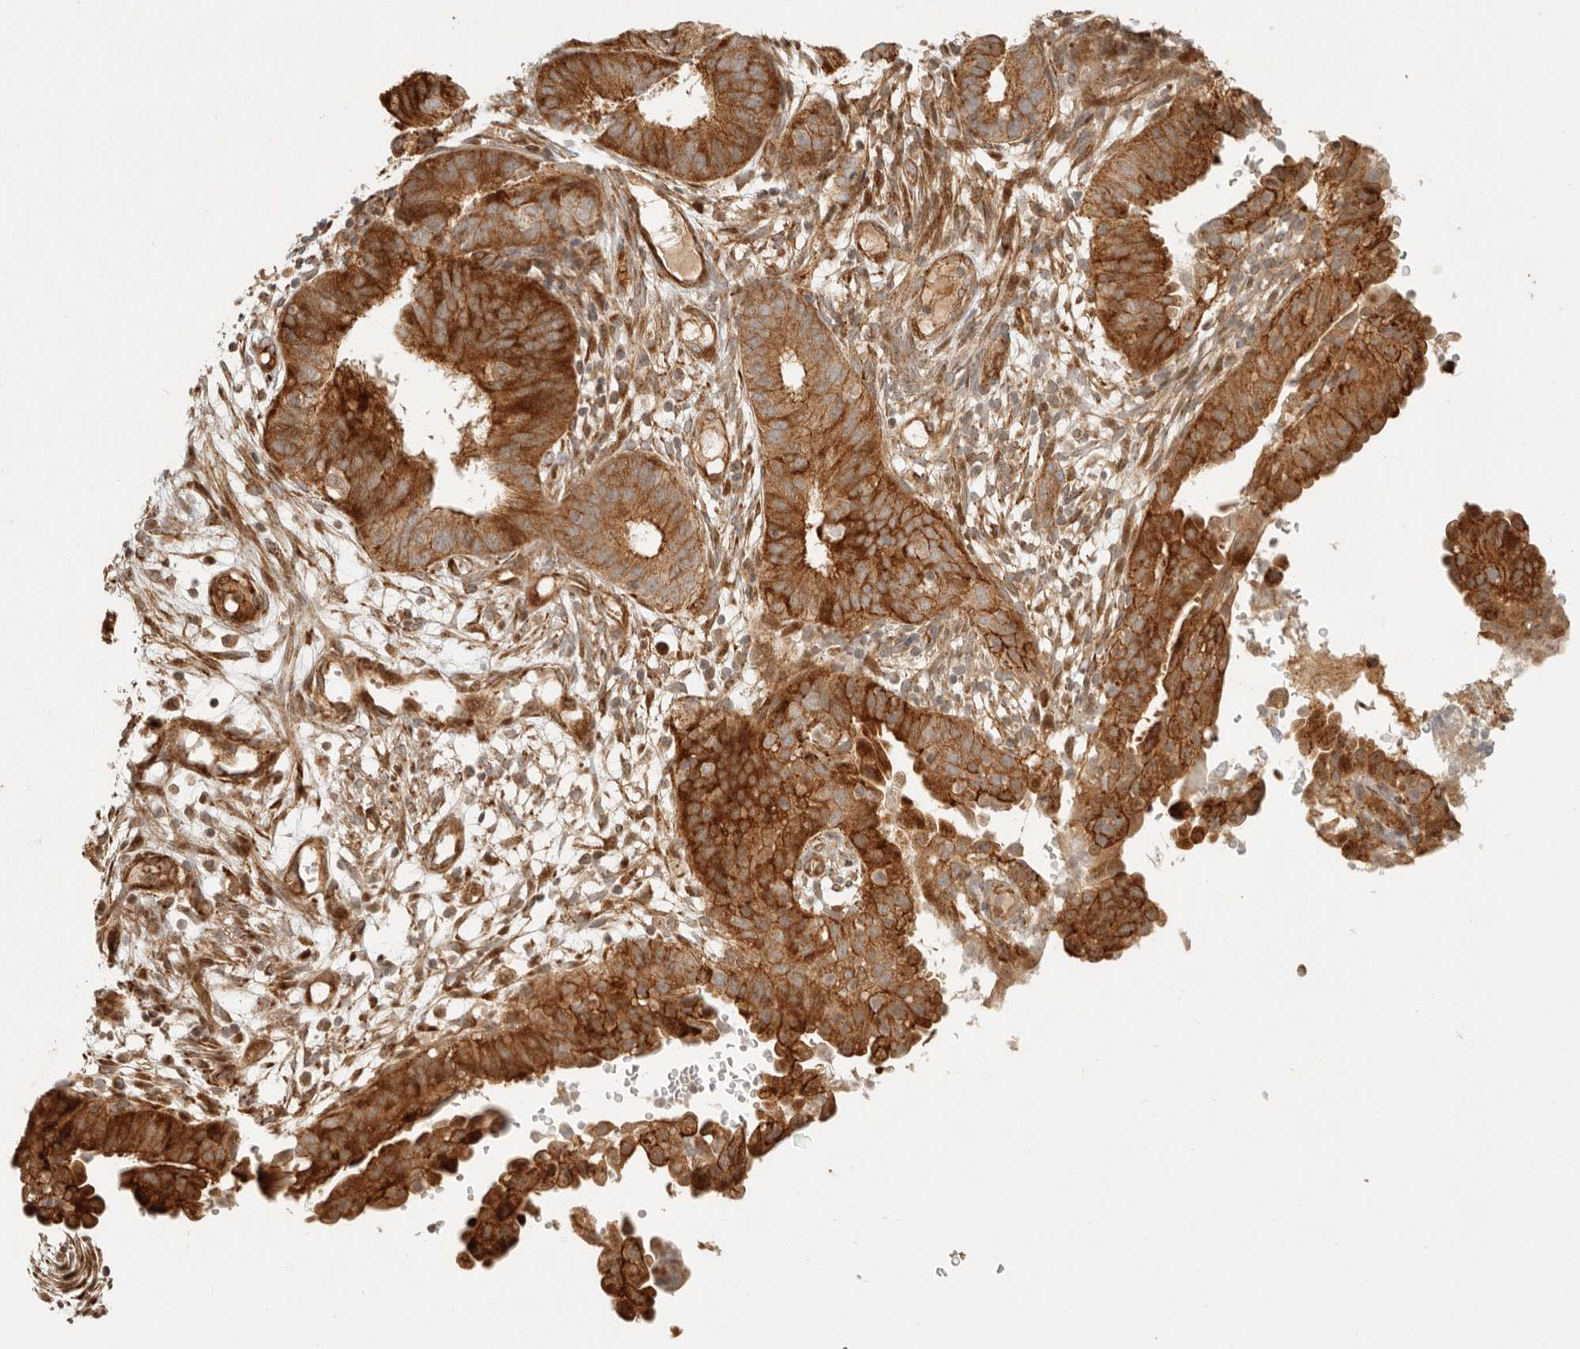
{"staining": {"intensity": "strong", "quantity": ">75%", "location": "cytoplasmic/membranous"}, "tissue": "endometrial cancer", "cell_type": "Tumor cells", "image_type": "cancer", "snomed": [{"axis": "morphology", "description": "Adenocarcinoma, NOS"}, {"axis": "topography", "description": "Endometrium"}], "caption": "Strong cytoplasmic/membranous expression is appreciated in approximately >75% of tumor cells in endometrial cancer (adenocarcinoma). The protein of interest is stained brown, and the nuclei are stained in blue (DAB IHC with brightfield microscopy, high magnification).", "gene": "KLHL38", "patient": {"sex": "female", "age": 51}}